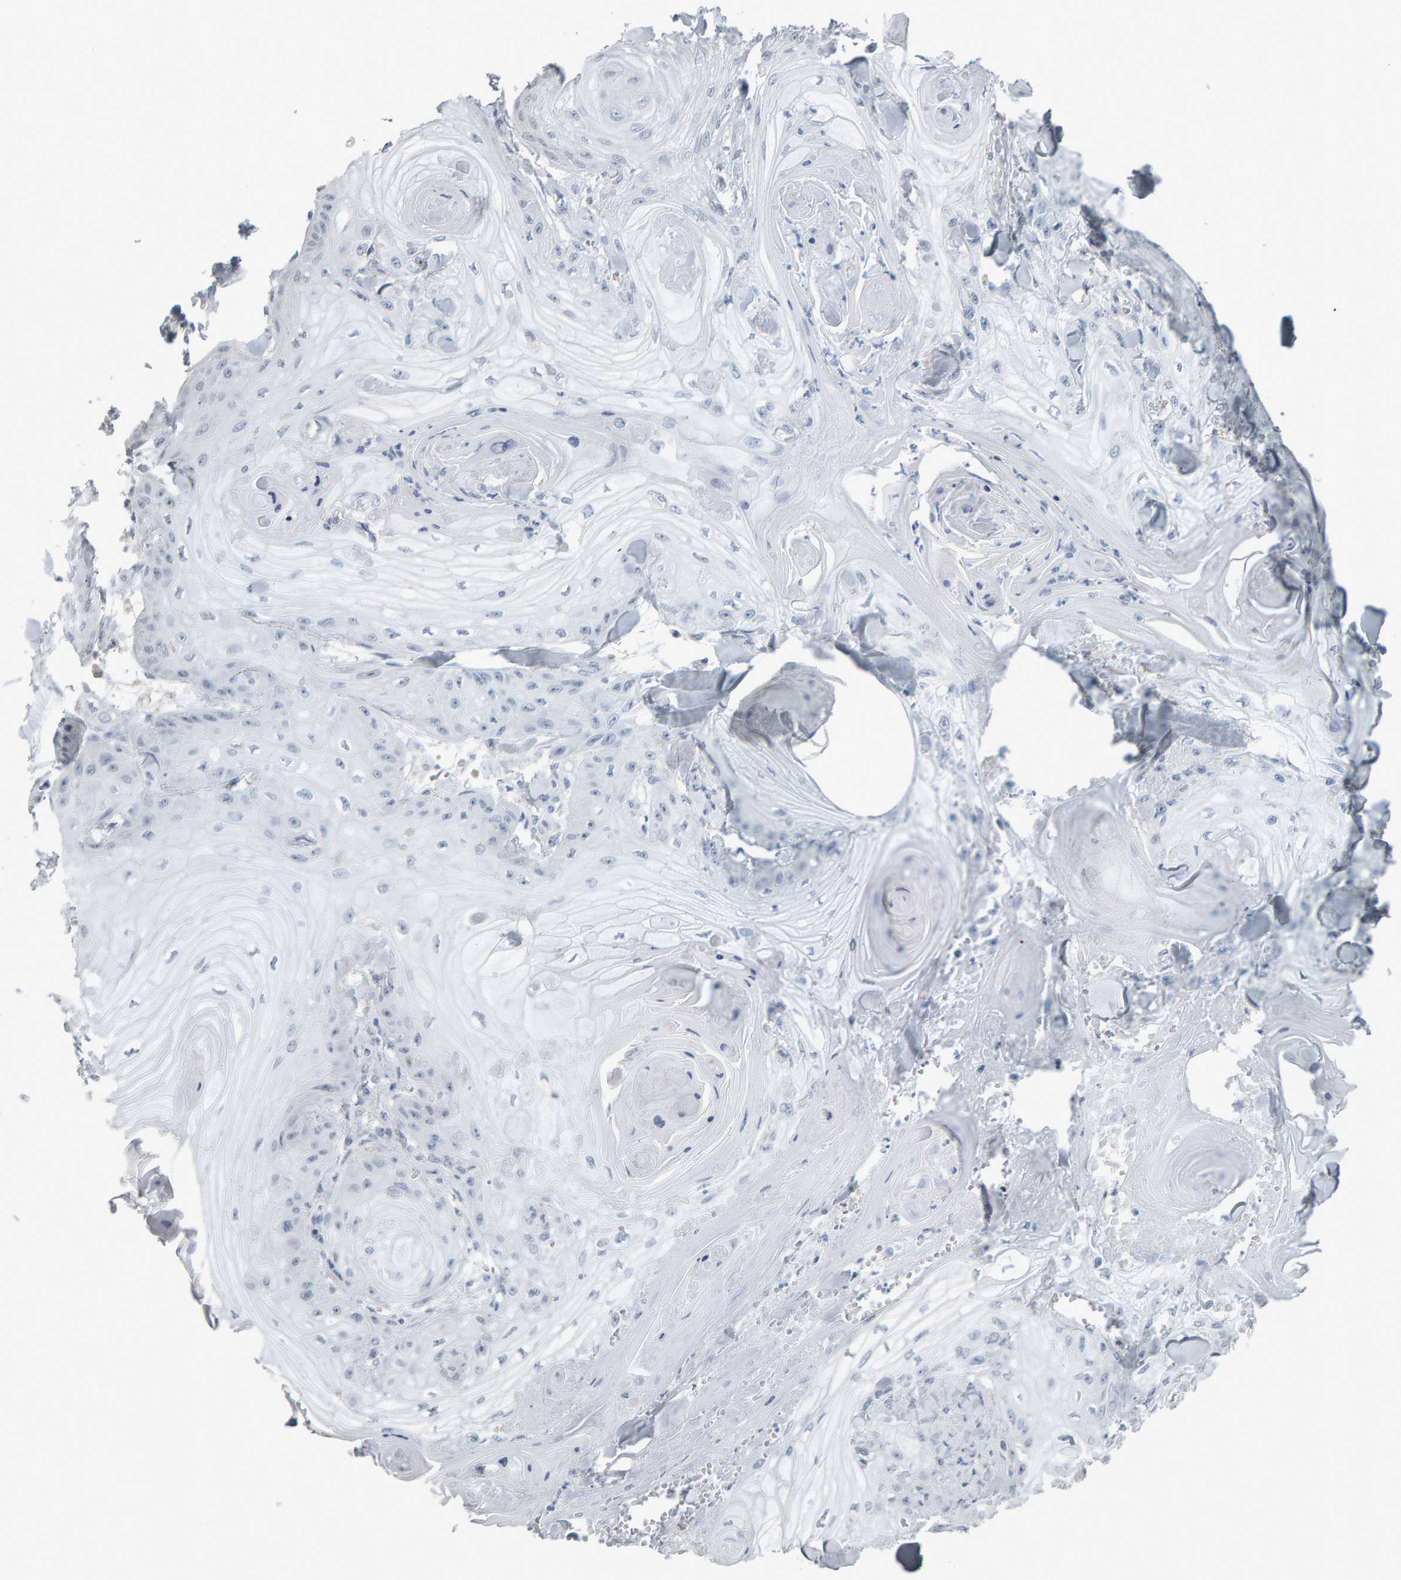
{"staining": {"intensity": "negative", "quantity": "none", "location": "none"}, "tissue": "skin cancer", "cell_type": "Tumor cells", "image_type": "cancer", "snomed": [{"axis": "morphology", "description": "Squamous cell carcinoma, NOS"}, {"axis": "topography", "description": "Skin"}], "caption": "Immunohistochemical staining of skin cancer (squamous cell carcinoma) demonstrates no significant expression in tumor cells.", "gene": "PYY", "patient": {"sex": "male", "age": 74}}